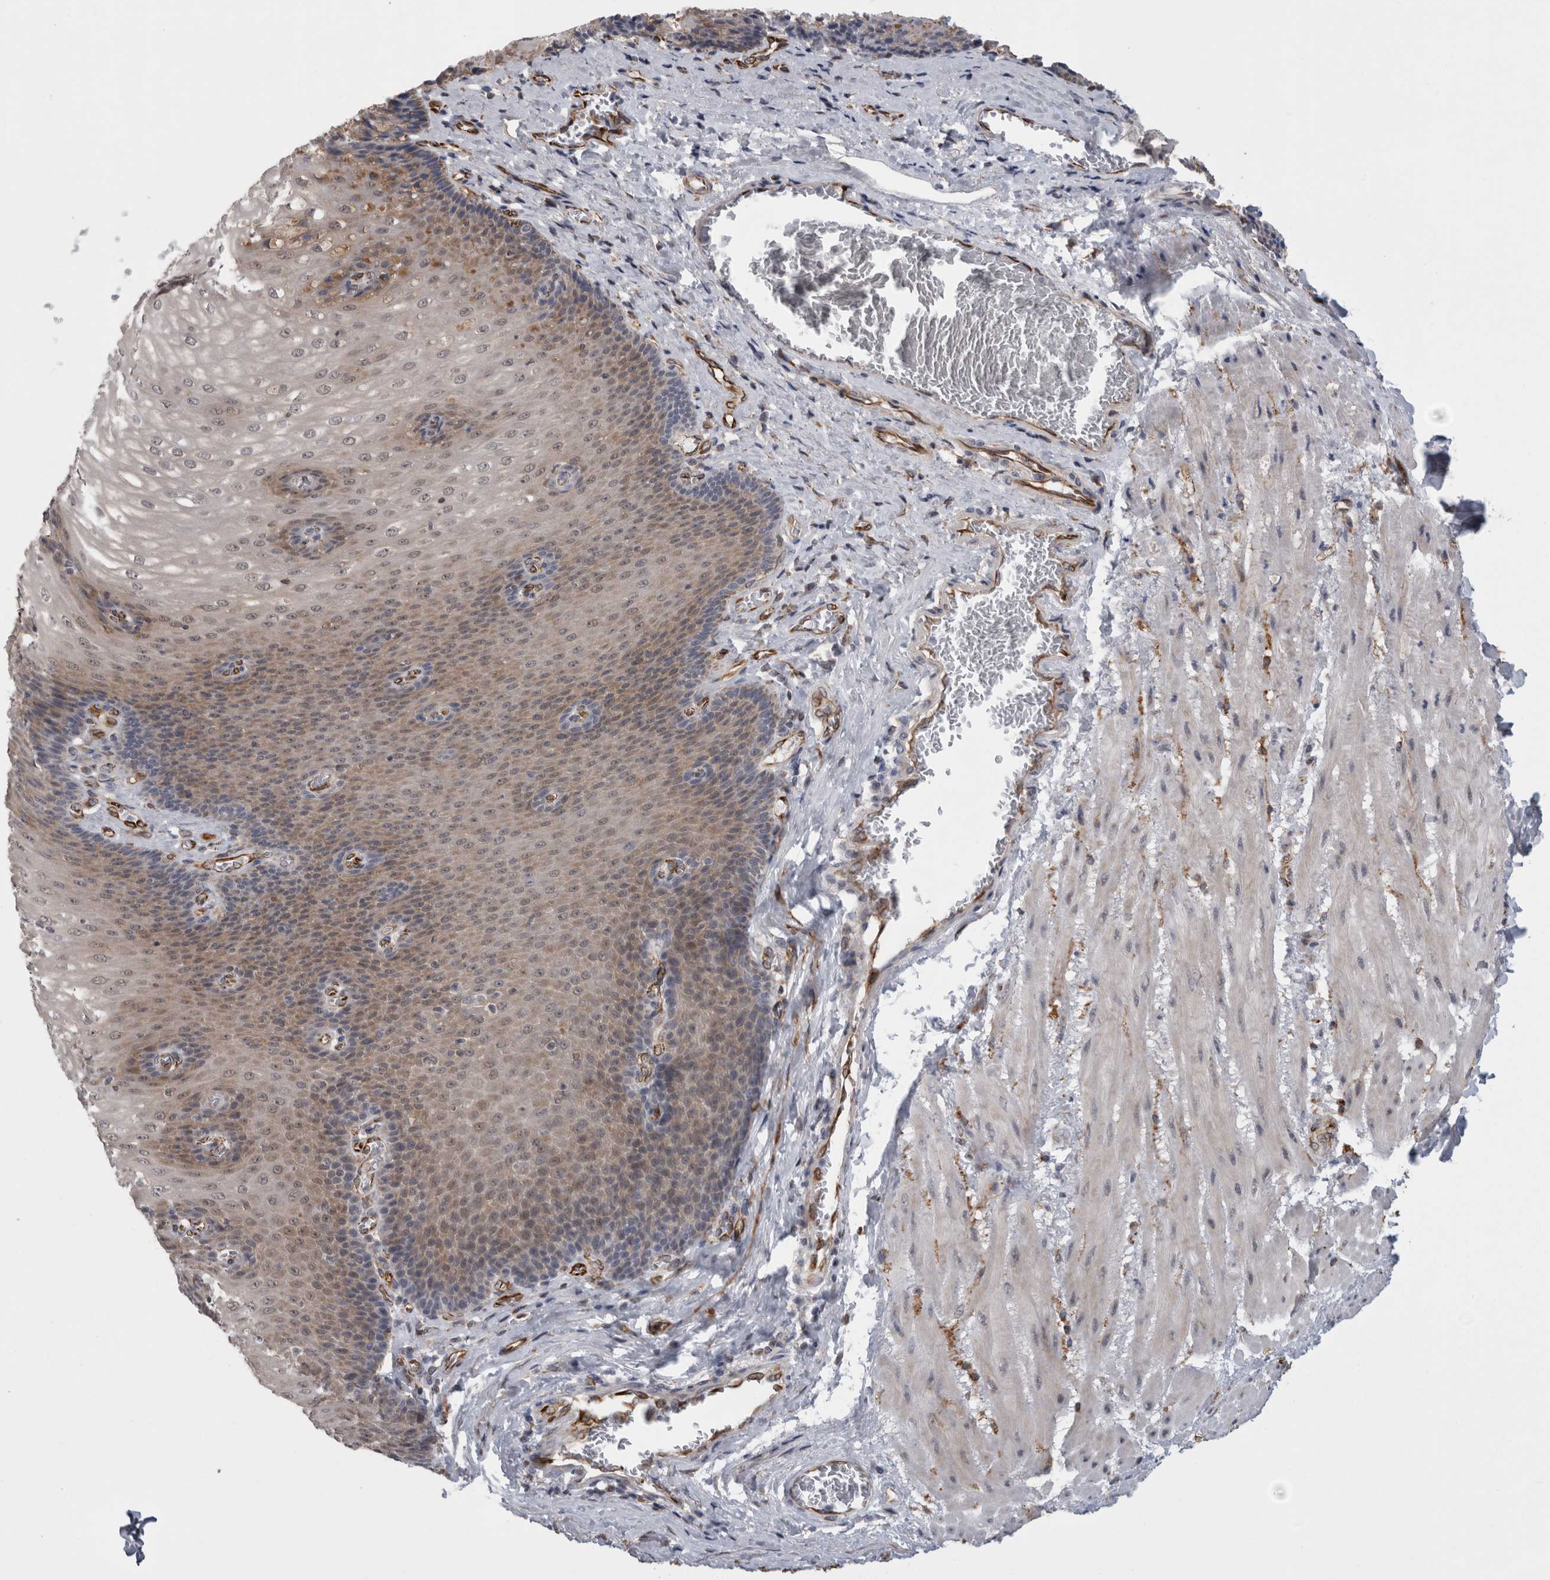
{"staining": {"intensity": "moderate", "quantity": "<25%", "location": "cytoplasmic/membranous"}, "tissue": "esophagus", "cell_type": "Squamous epithelial cells", "image_type": "normal", "snomed": [{"axis": "morphology", "description": "Normal tissue, NOS"}, {"axis": "topography", "description": "Esophagus"}], "caption": "Squamous epithelial cells exhibit low levels of moderate cytoplasmic/membranous staining in approximately <25% of cells in unremarkable esophagus.", "gene": "ACOT7", "patient": {"sex": "male", "age": 48}}